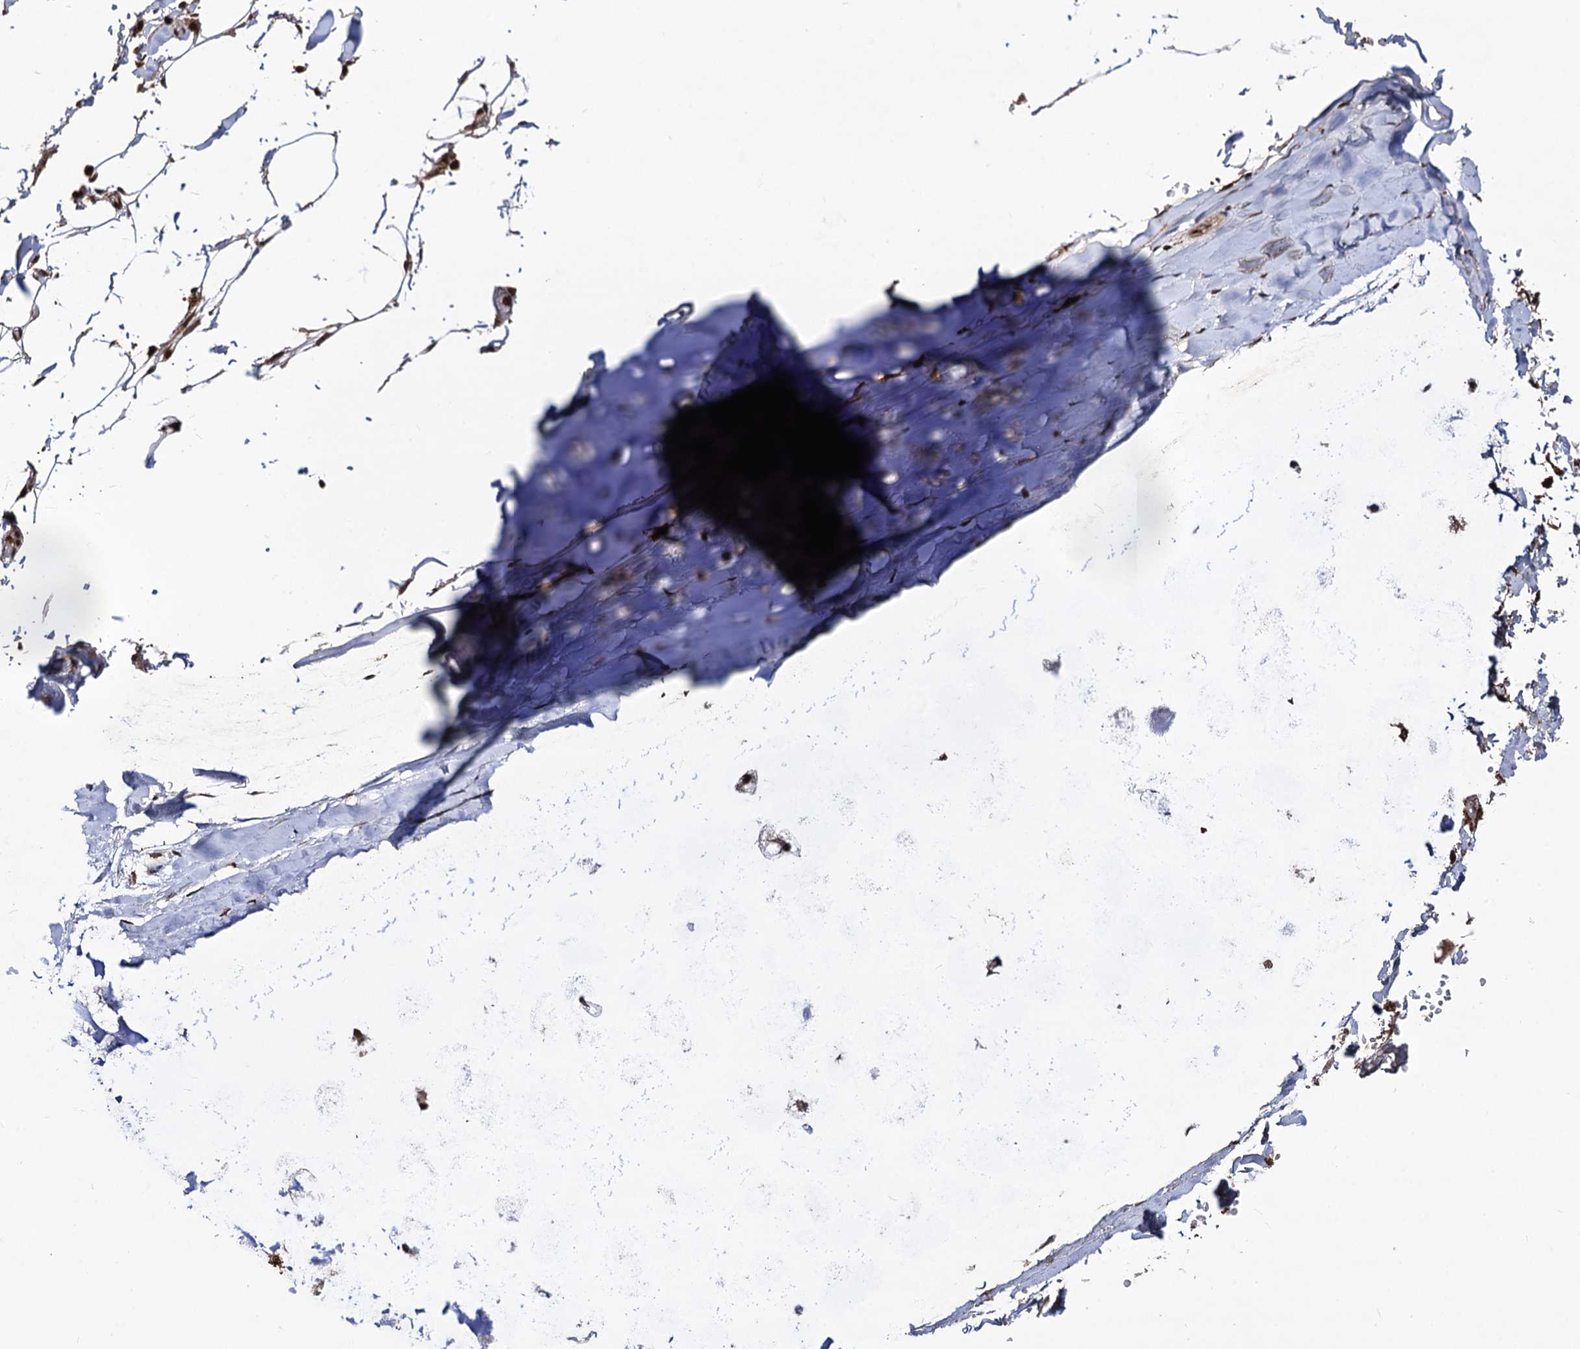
{"staining": {"intensity": "strong", "quantity": ">75%", "location": "nuclear"}, "tissue": "adipose tissue", "cell_type": "Adipocytes", "image_type": "normal", "snomed": [{"axis": "morphology", "description": "Normal tissue, NOS"}, {"axis": "topography", "description": "Bronchus"}], "caption": "Protein expression analysis of unremarkable adipose tissue reveals strong nuclear positivity in approximately >75% of adipocytes.", "gene": "SFSWAP", "patient": {"sex": "male", "age": 66}}